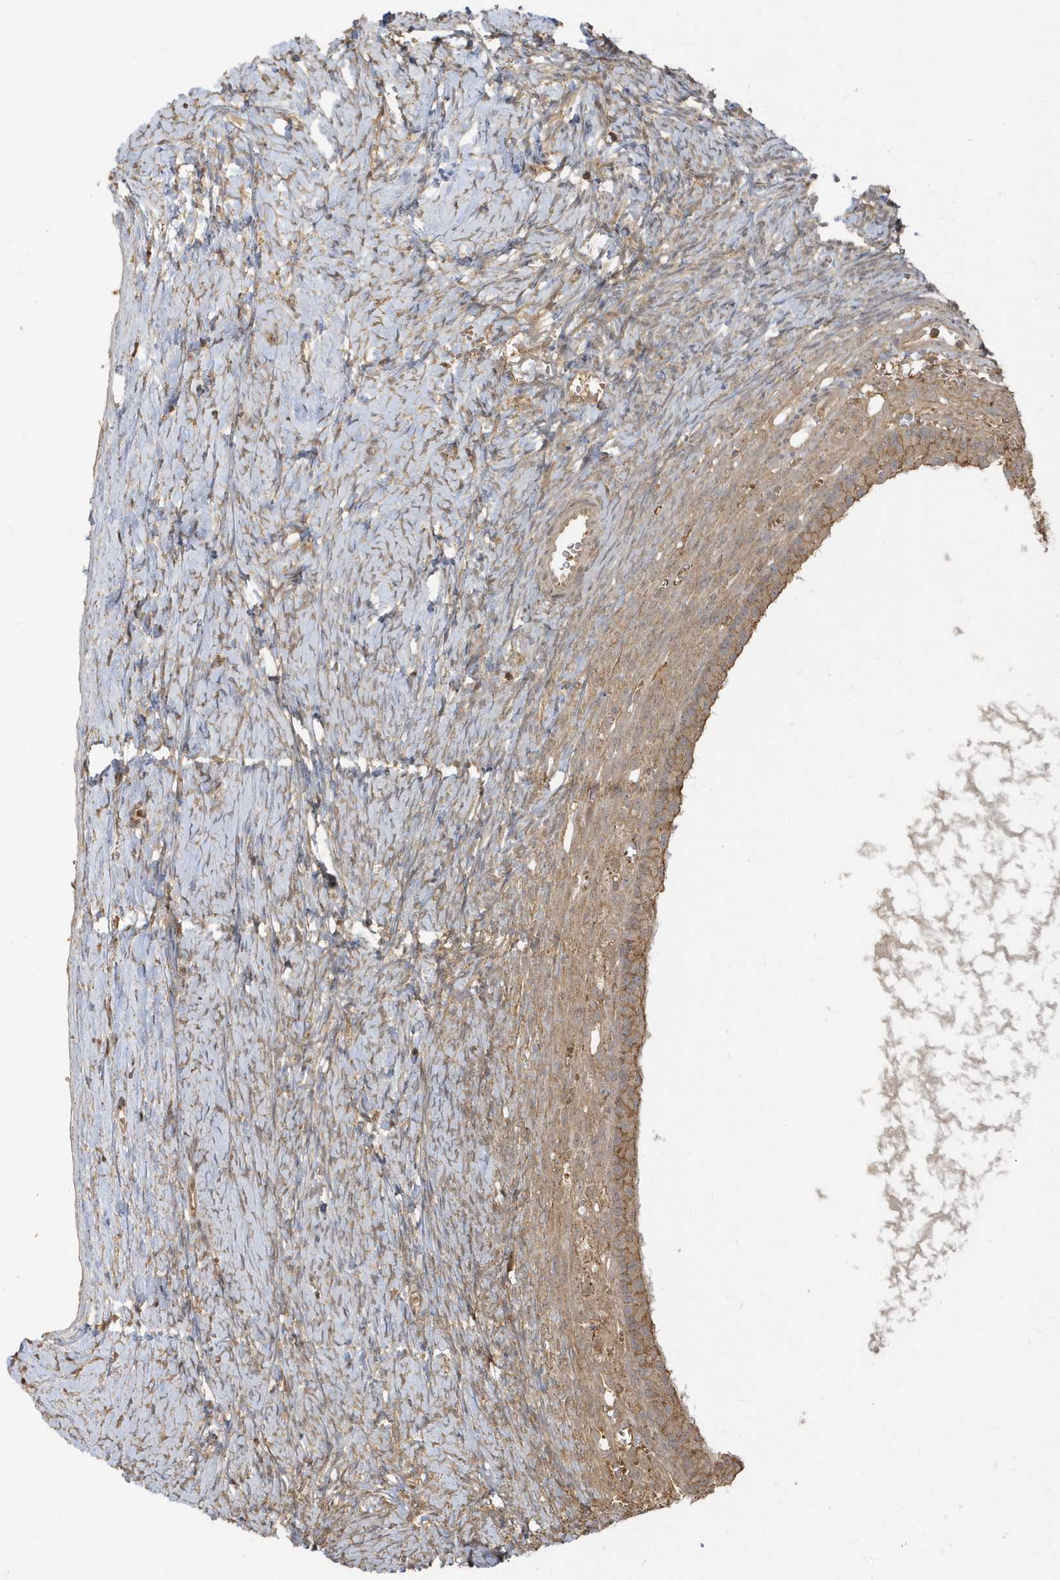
{"staining": {"intensity": "moderate", "quantity": ">75%", "location": "cytoplasmic/membranous"}, "tissue": "ovary", "cell_type": "Follicle cells", "image_type": "normal", "snomed": [{"axis": "morphology", "description": "Normal tissue, NOS"}, {"axis": "morphology", "description": "Developmental malformation"}, {"axis": "topography", "description": "Ovary"}], "caption": "Unremarkable ovary was stained to show a protein in brown. There is medium levels of moderate cytoplasmic/membranous positivity in approximately >75% of follicle cells.", "gene": "ZBTB8A", "patient": {"sex": "female", "age": 39}}